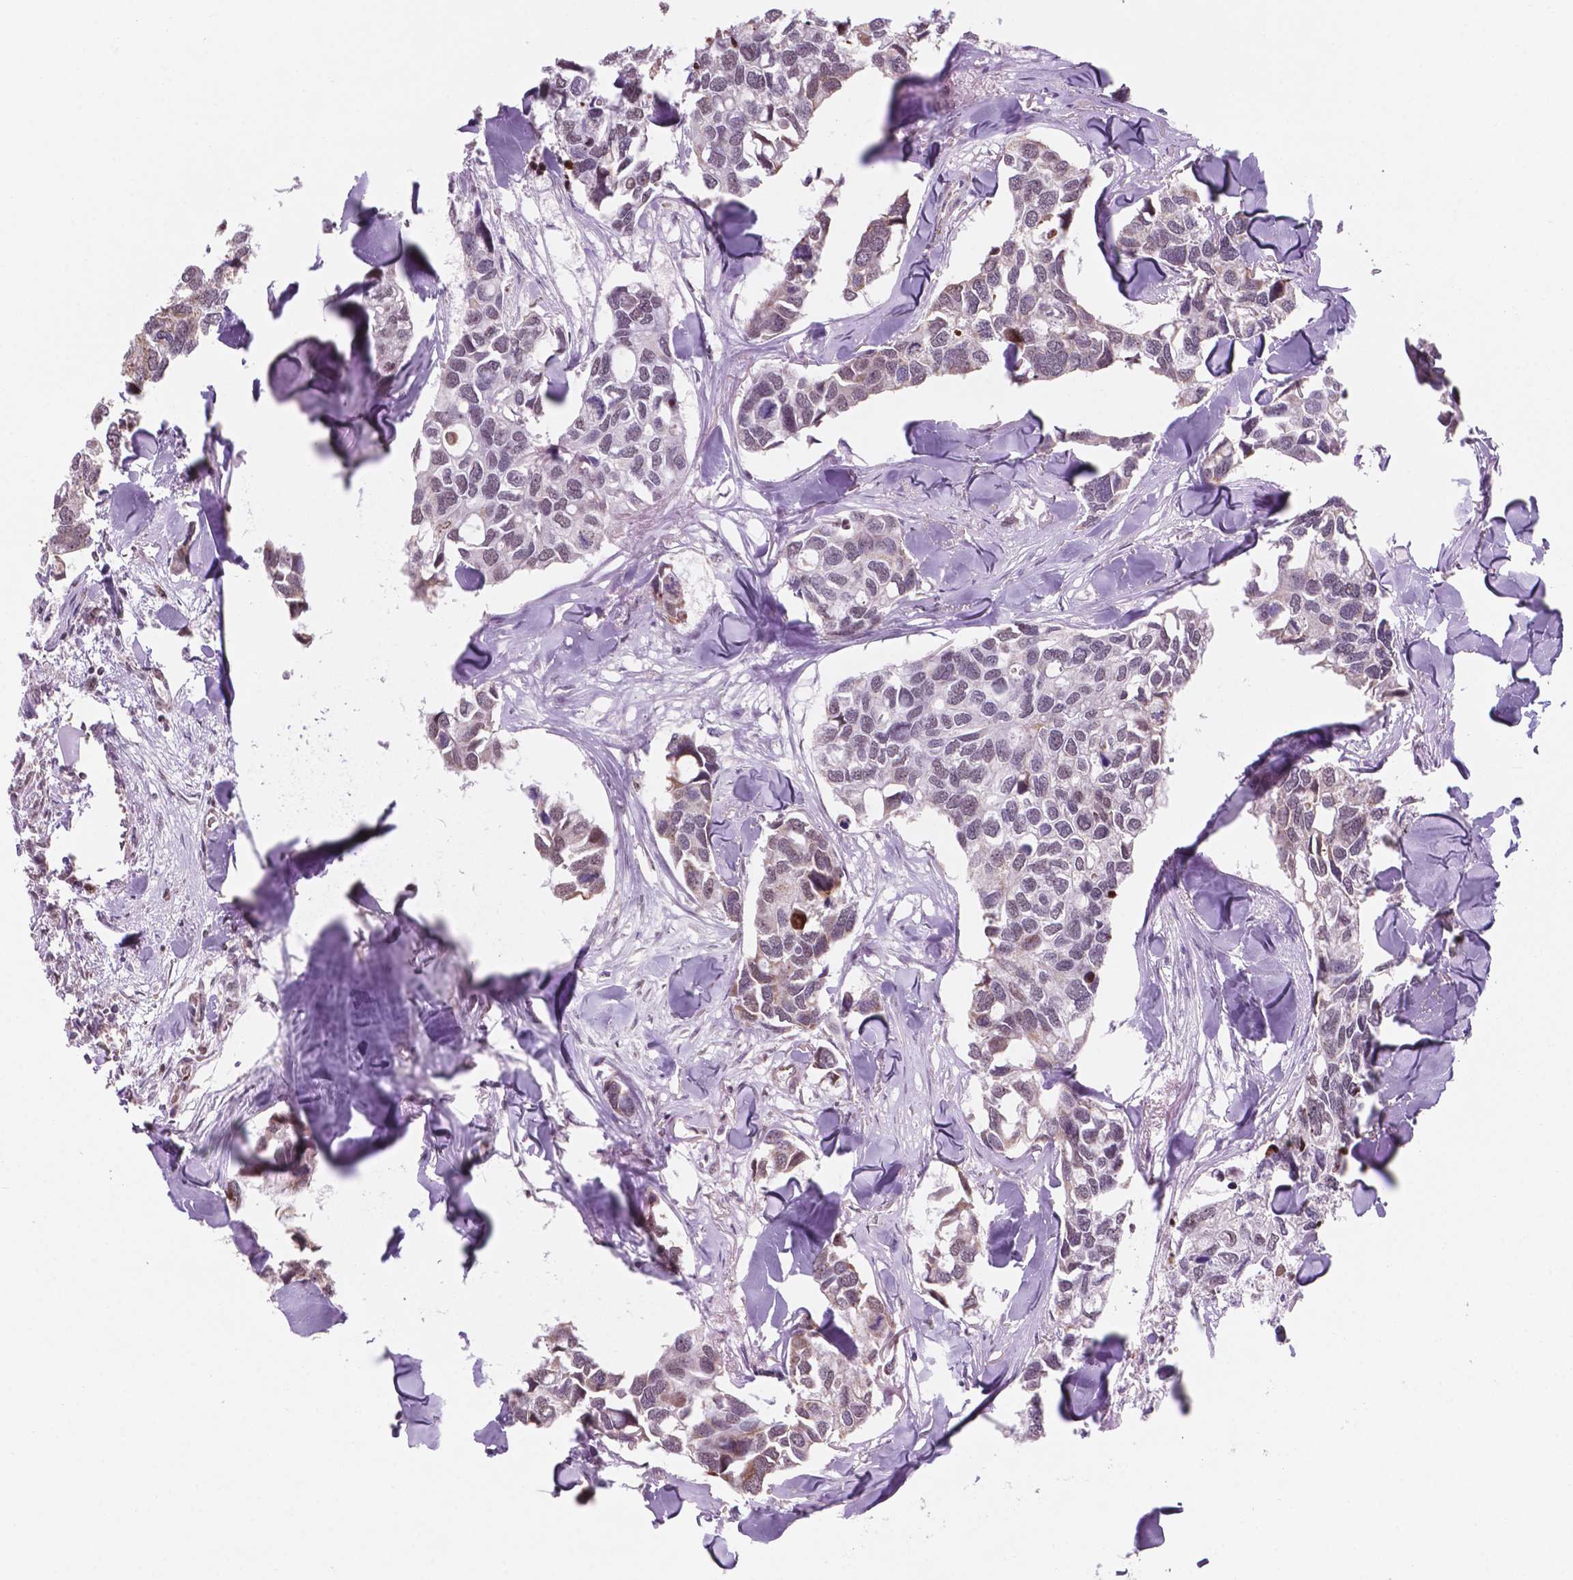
{"staining": {"intensity": "weak", "quantity": "<25%", "location": "cytoplasmic/membranous"}, "tissue": "breast cancer", "cell_type": "Tumor cells", "image_type": "cancer", "snomed": [{"axis": "morphology", "description": "Duct carcinoma"}, {"axis": "topography", "description": "Breast"}], "caption": "IHC histopathology image of breast cancer stained for a protein (brown), which displays no expression in tumor cells.", "gene": "NDUFA10", "patient": {"sex": "female", "age": 83}}